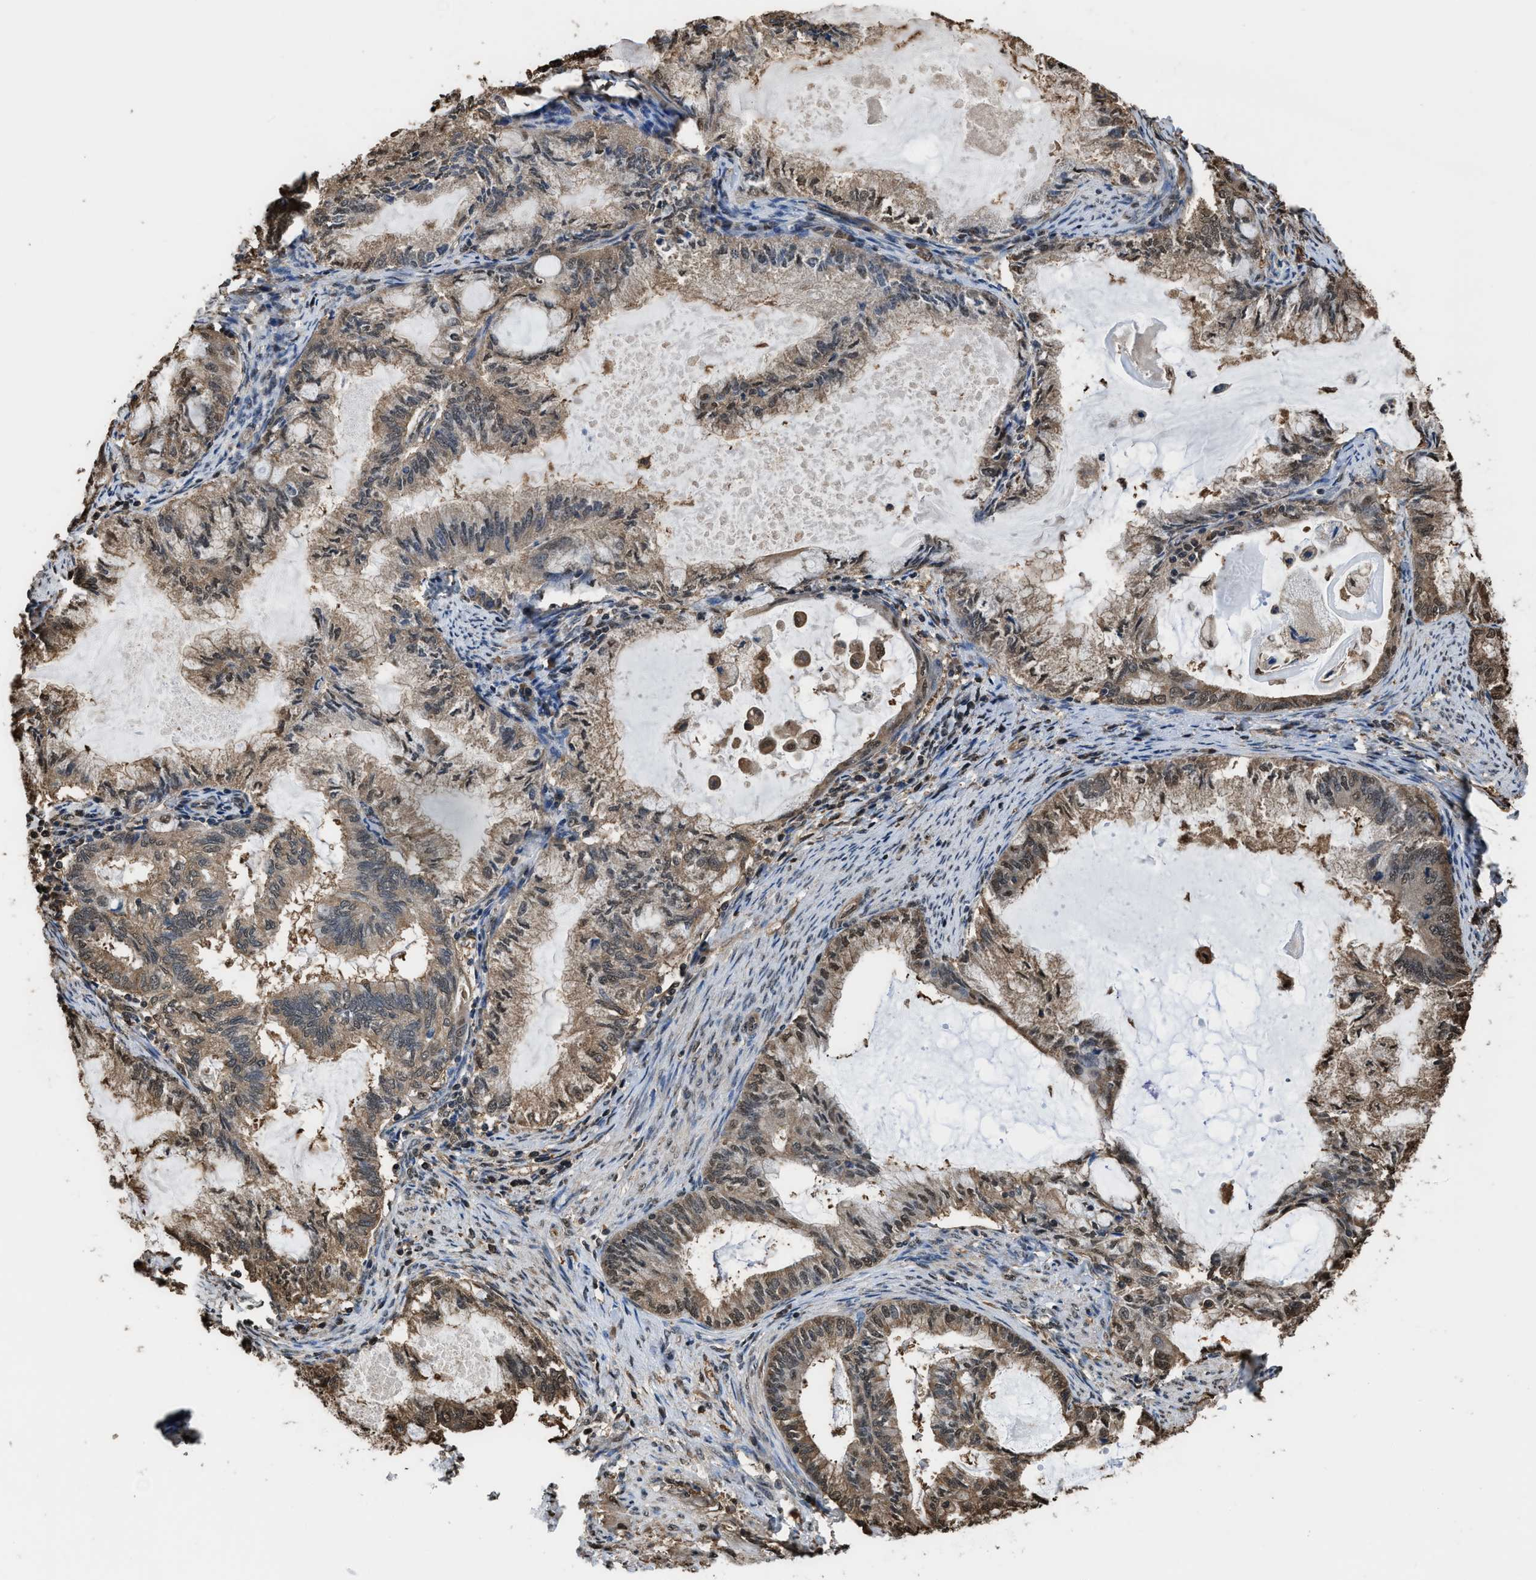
{"staining": {"intensity": "weak", "quantity": ">75%", "location": "cytoplasmic/membranous,nuclear"}, "tissue": "endometrial cancer", "cell_type": "Tumor cells", "image_type": "cancer", "snomed": [{"axis": "morphology", "description": "Adenocarcinoma, NOS"}, {"axis": "topography", "description": "Endometrium"}], "caption": "The immunohistochemical stain shows weak cytoplasmic/membranous and nuclear positivity in tumor cells of endometrial cancer tissue.", "gene": "FNTA", "patient": {"sex": "female", "age": 86}}